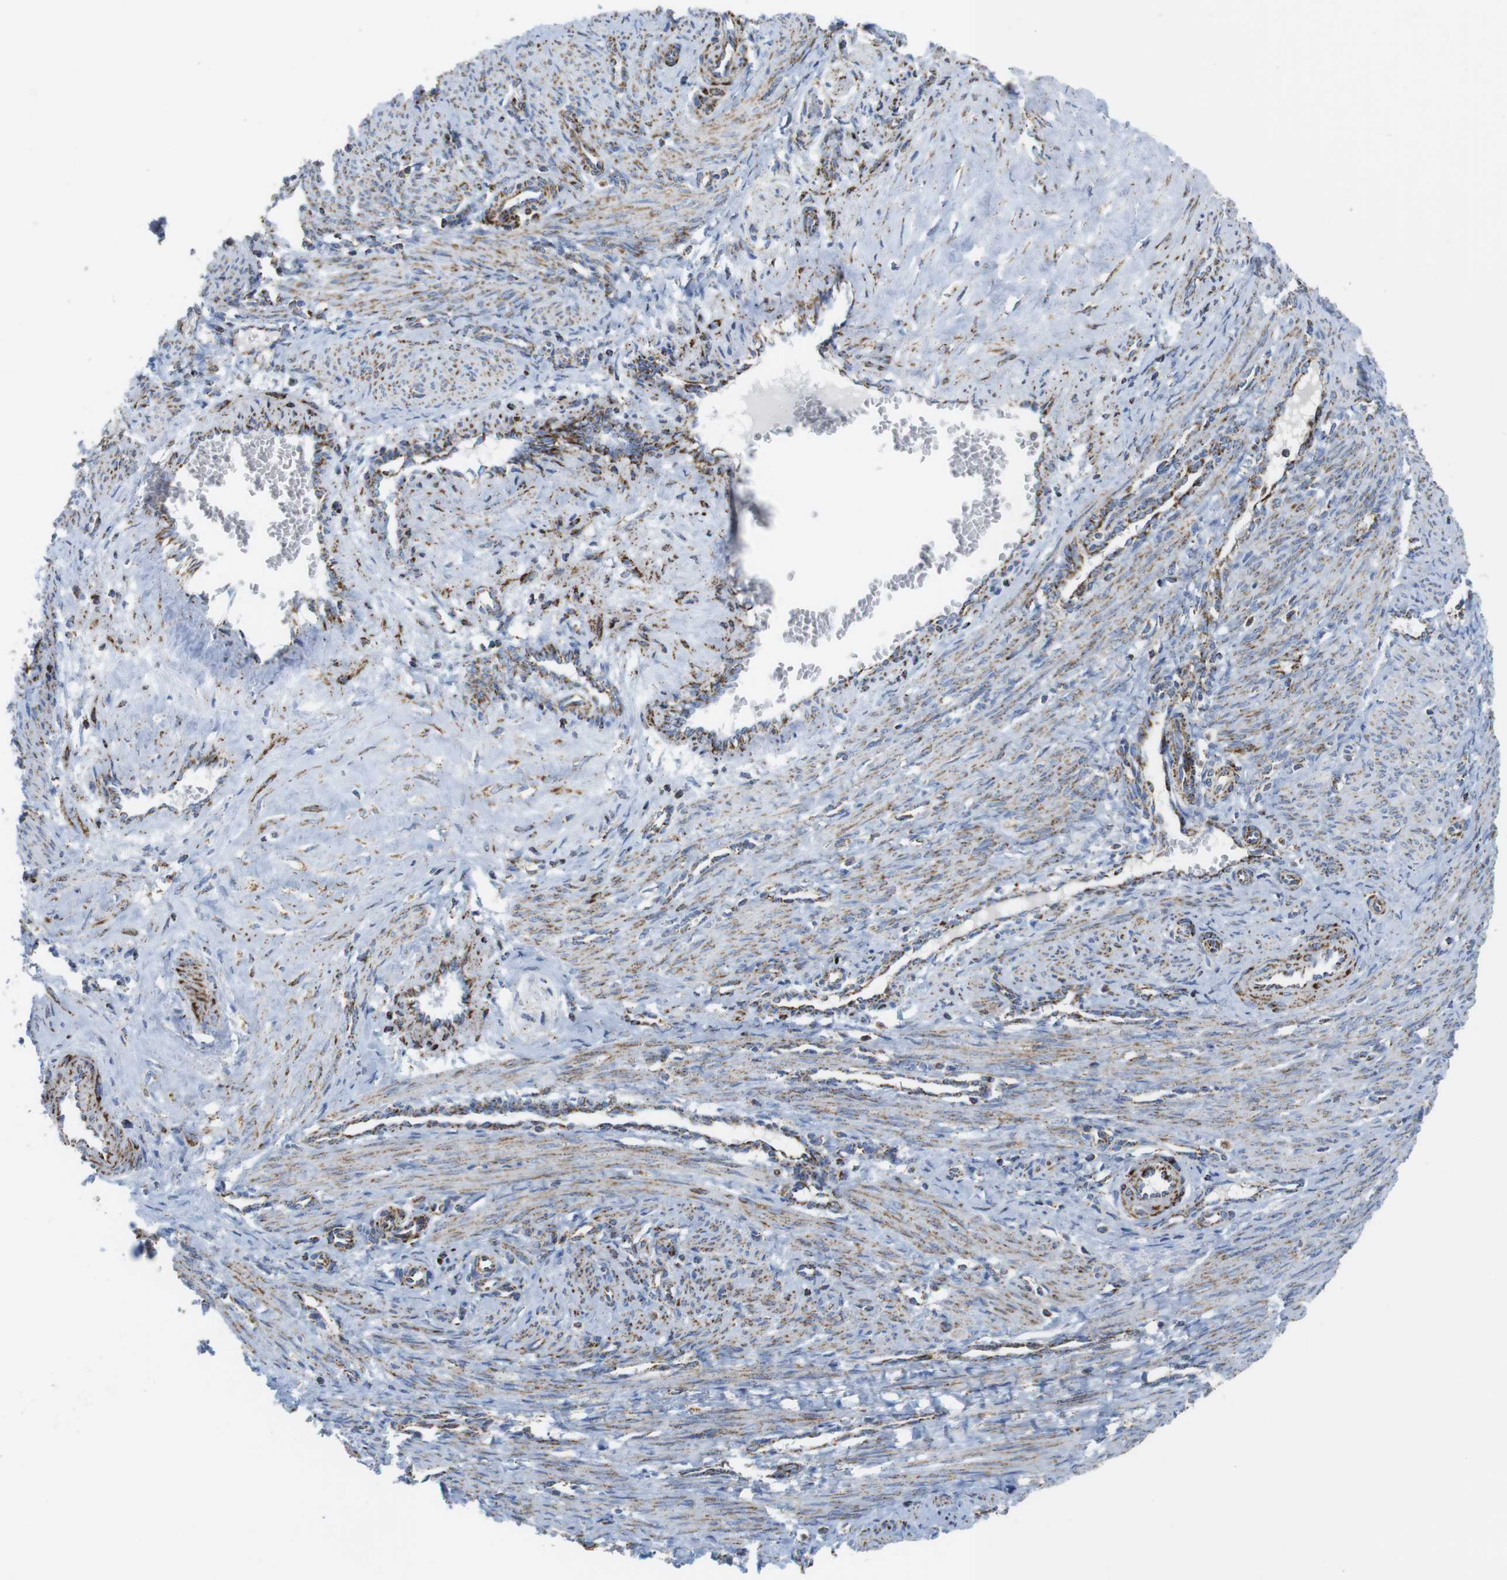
{"staining": {"intensity": "moderate", "quantity": ">75%", "location": "cytoplasmic/membranous"}, "tissue": "smooth muscle", "cell_type": "Smooth muscle cells", "image_type": "normal", "snomed": [{"axis": "morphology", "description": "Normal tissue, NOS"}, {"axis": "topography", "description": "Endometrium"}], "caption": "IHC of benign human smooth muscle displays medium levels of moderate cytoplasmic/membranous expression in approximately >75% of smooth muscle cells. The staining is performed using DAB brown chromogen to label protein expression. The nuclei are counter-stained blue using hematoxylin.", "gene": "ATP5PO", "patient": {"sex": "female", "age": 33}}